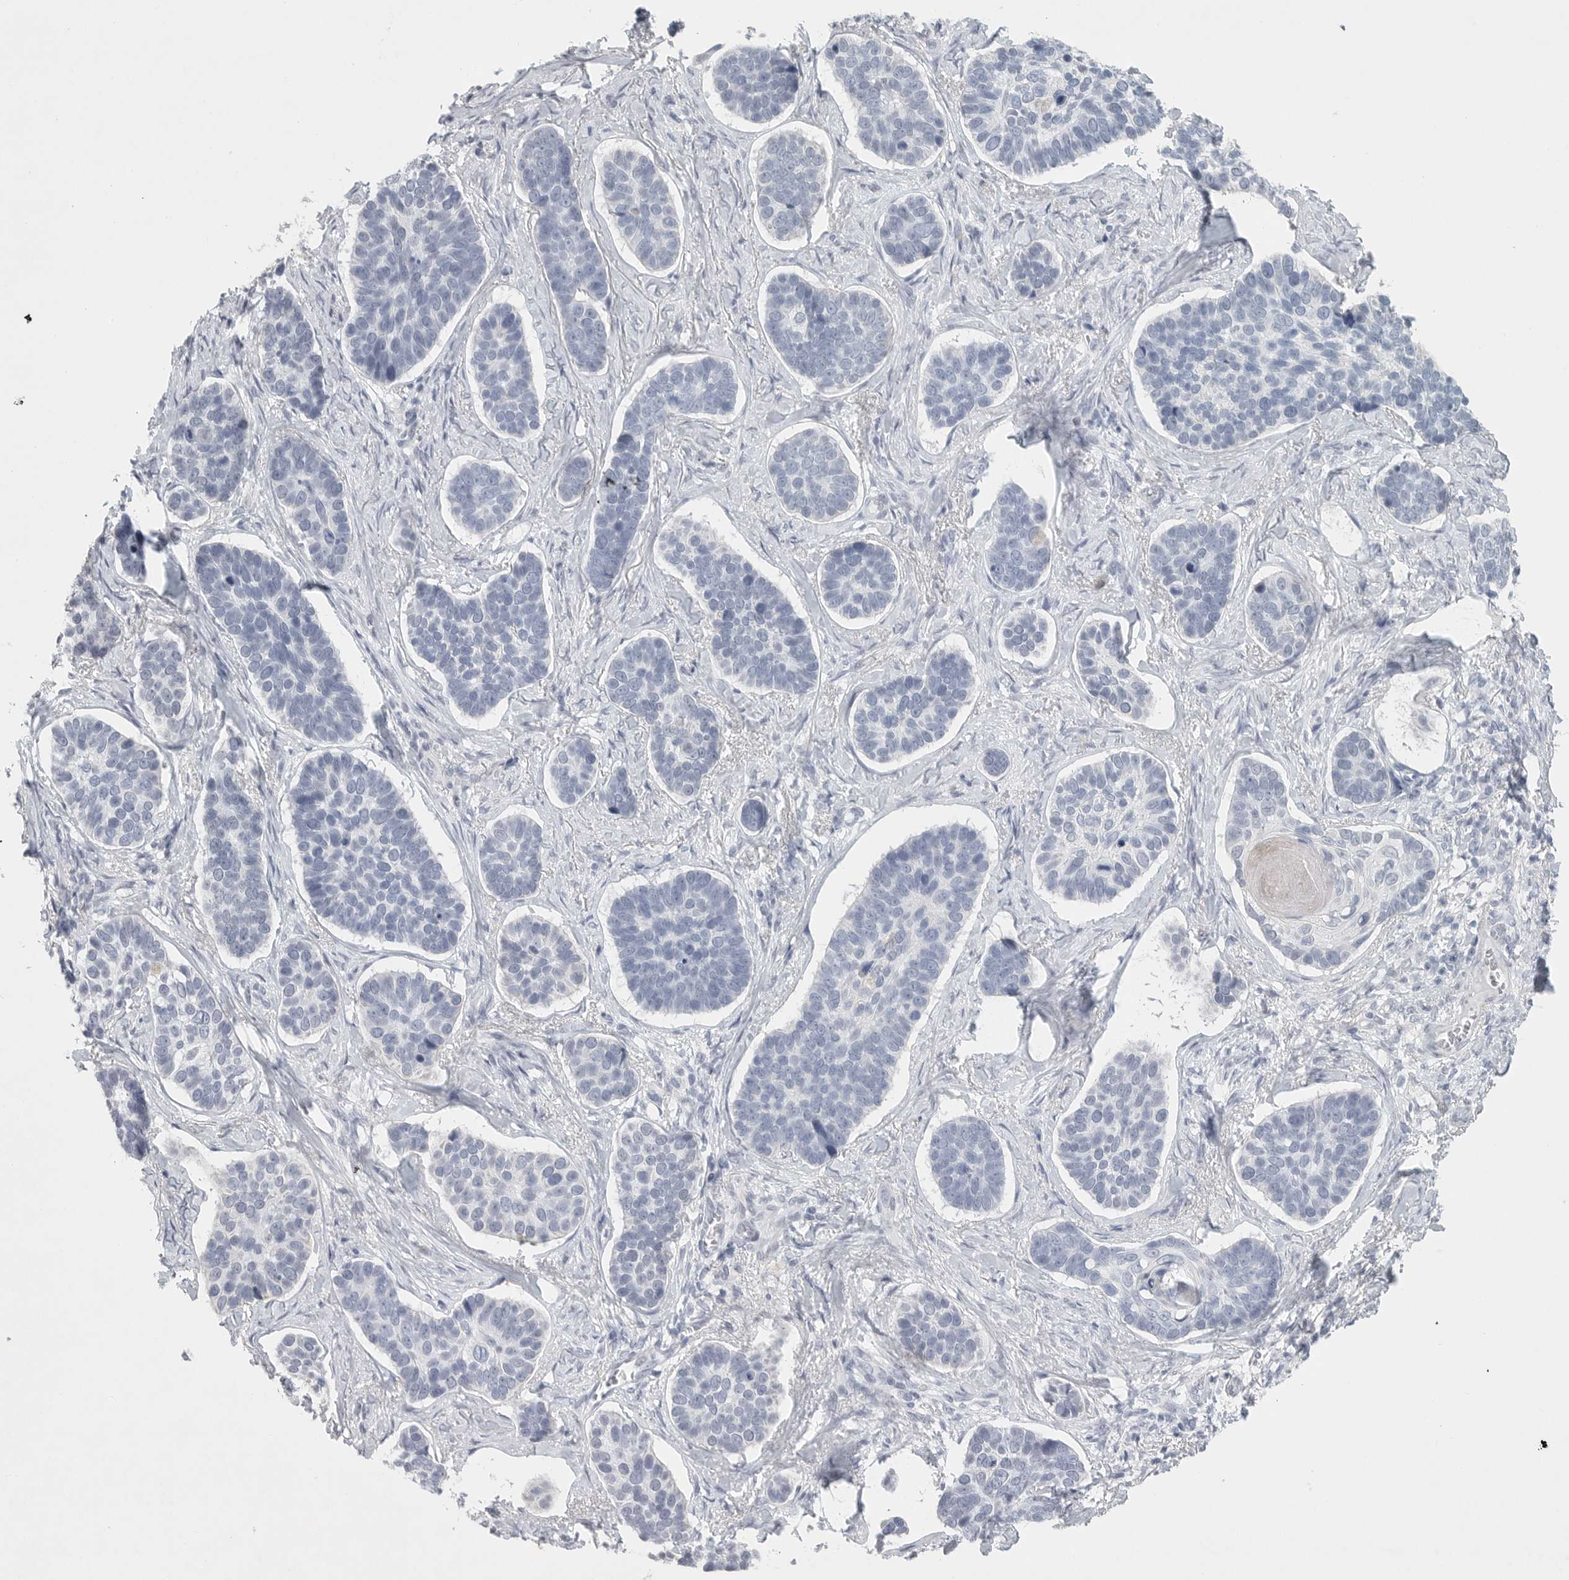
{"staining": {"intensity": "negative", "quantity": "none", "location": "none"}, "tissue": "skin cancer", "cell_type": "Tumor cells", "image_type": "cancer", "snomed": [{"axis": "morphology", "description": "Basal cell carcinoma"}, {"axis": "topography", "description": "Skin"}], "caption": "High magnification brightfield microscopy of basal cell carcinoma (skin) stained with DAB (3,3'-diaminobenzidine) (brown) and counterstained with hematoxylin (blue): tumor cells show no significant expression.", "gene": "TNR", "patient": {"sex": "male", "age": 62}}